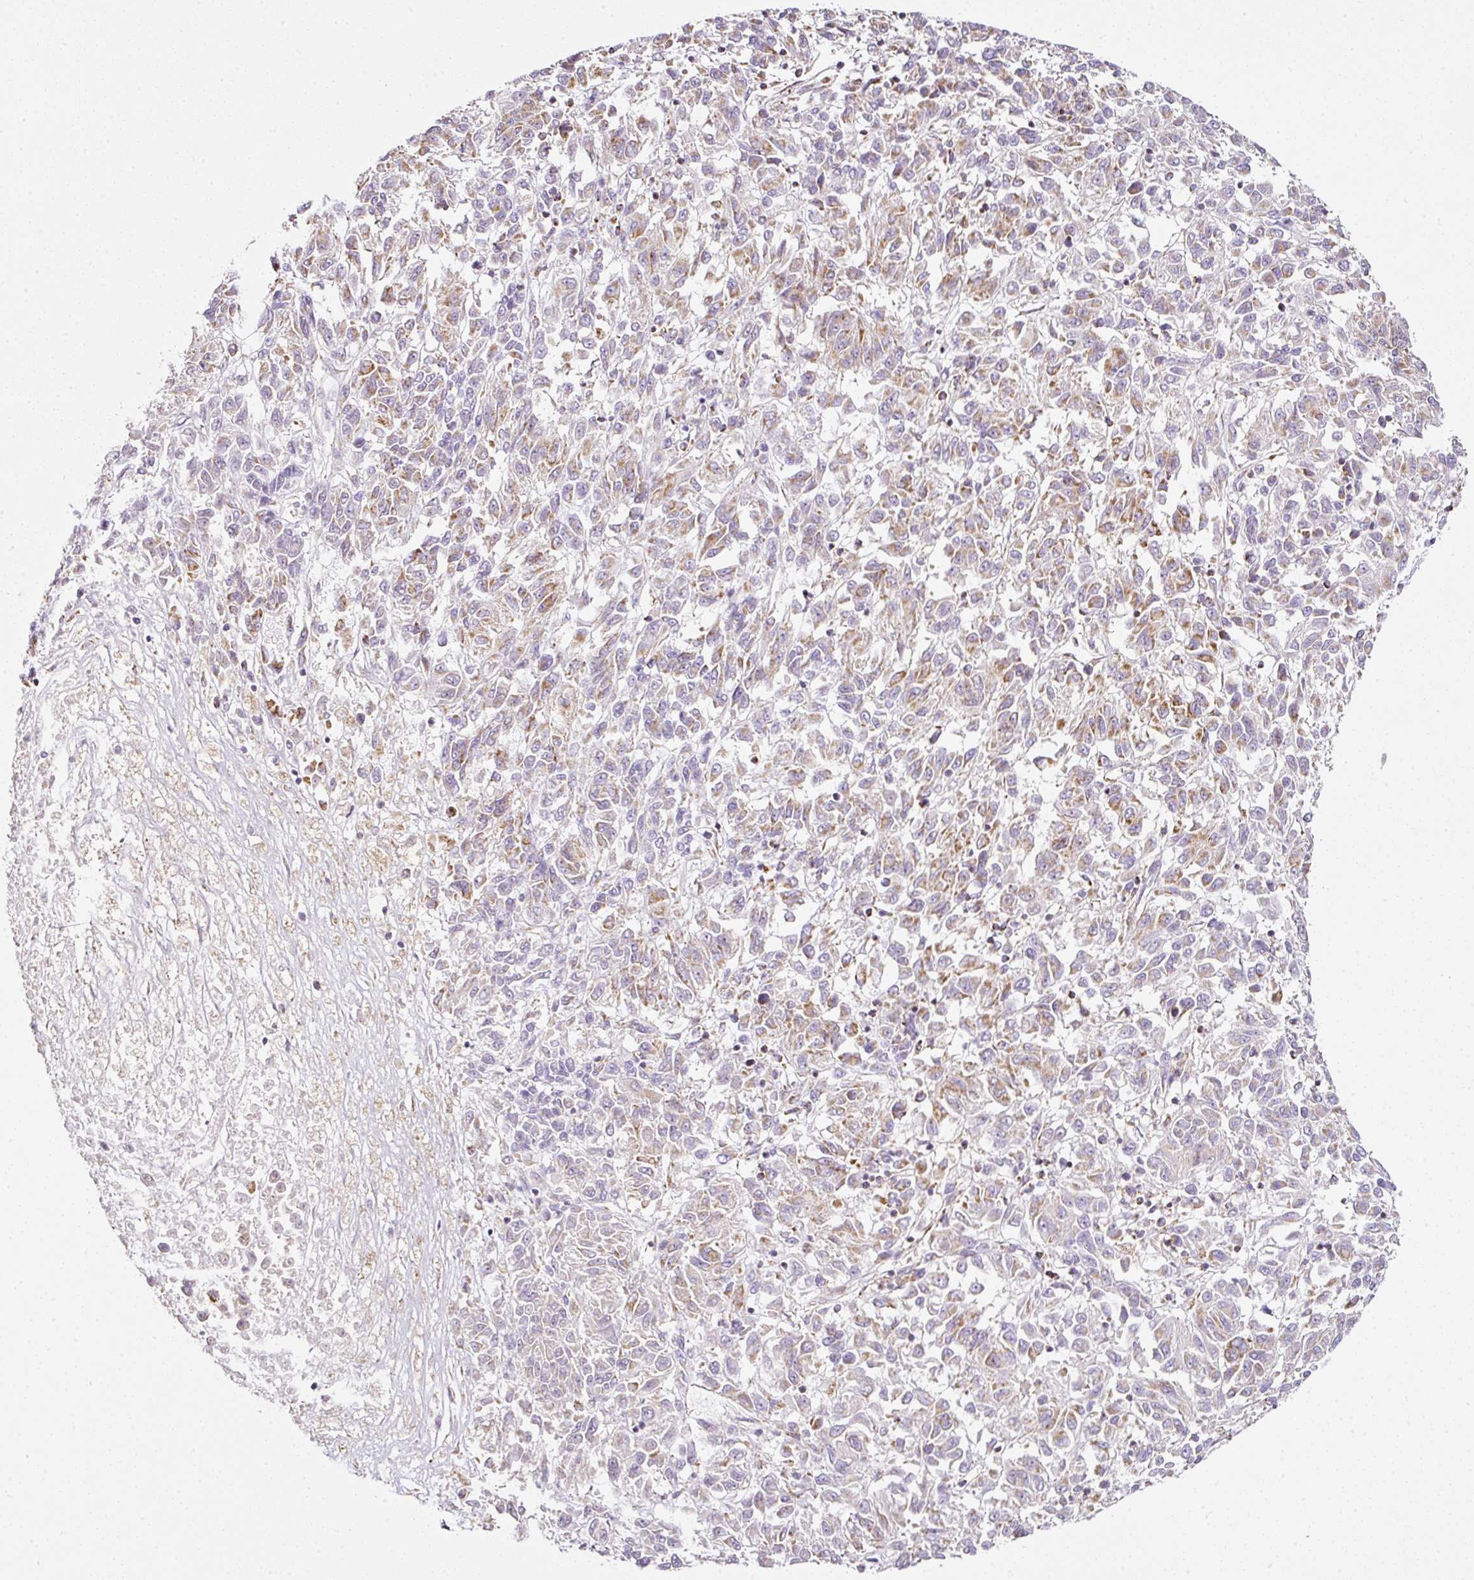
{"staining": {"intensity": "moderate", "quantity": "25%-75%", "location": "cytoplasmic/membranous"}, "tissue": "melanoma", "cell_type": "Tumor cells", "image_type": "cancer", "snomed": [{"axis": "morphology", "description": "Malignant melanoma, Metastatic site"}, {"axis": "topography", "description": "Lung"}], "caption": "DAB immunohistochemical staining of human melanoma demonstrates moderate cytoplasmic/membranous protein positivity in about 25%-75% of tumor cells. The staining was performed using DAB to visualize the protein expression in brown, while the nuclei were stained in blue with hematoxylin (Magnification: 20x).", "gene": "SDHA", "patient": {"sex": "male", "age": 64}}